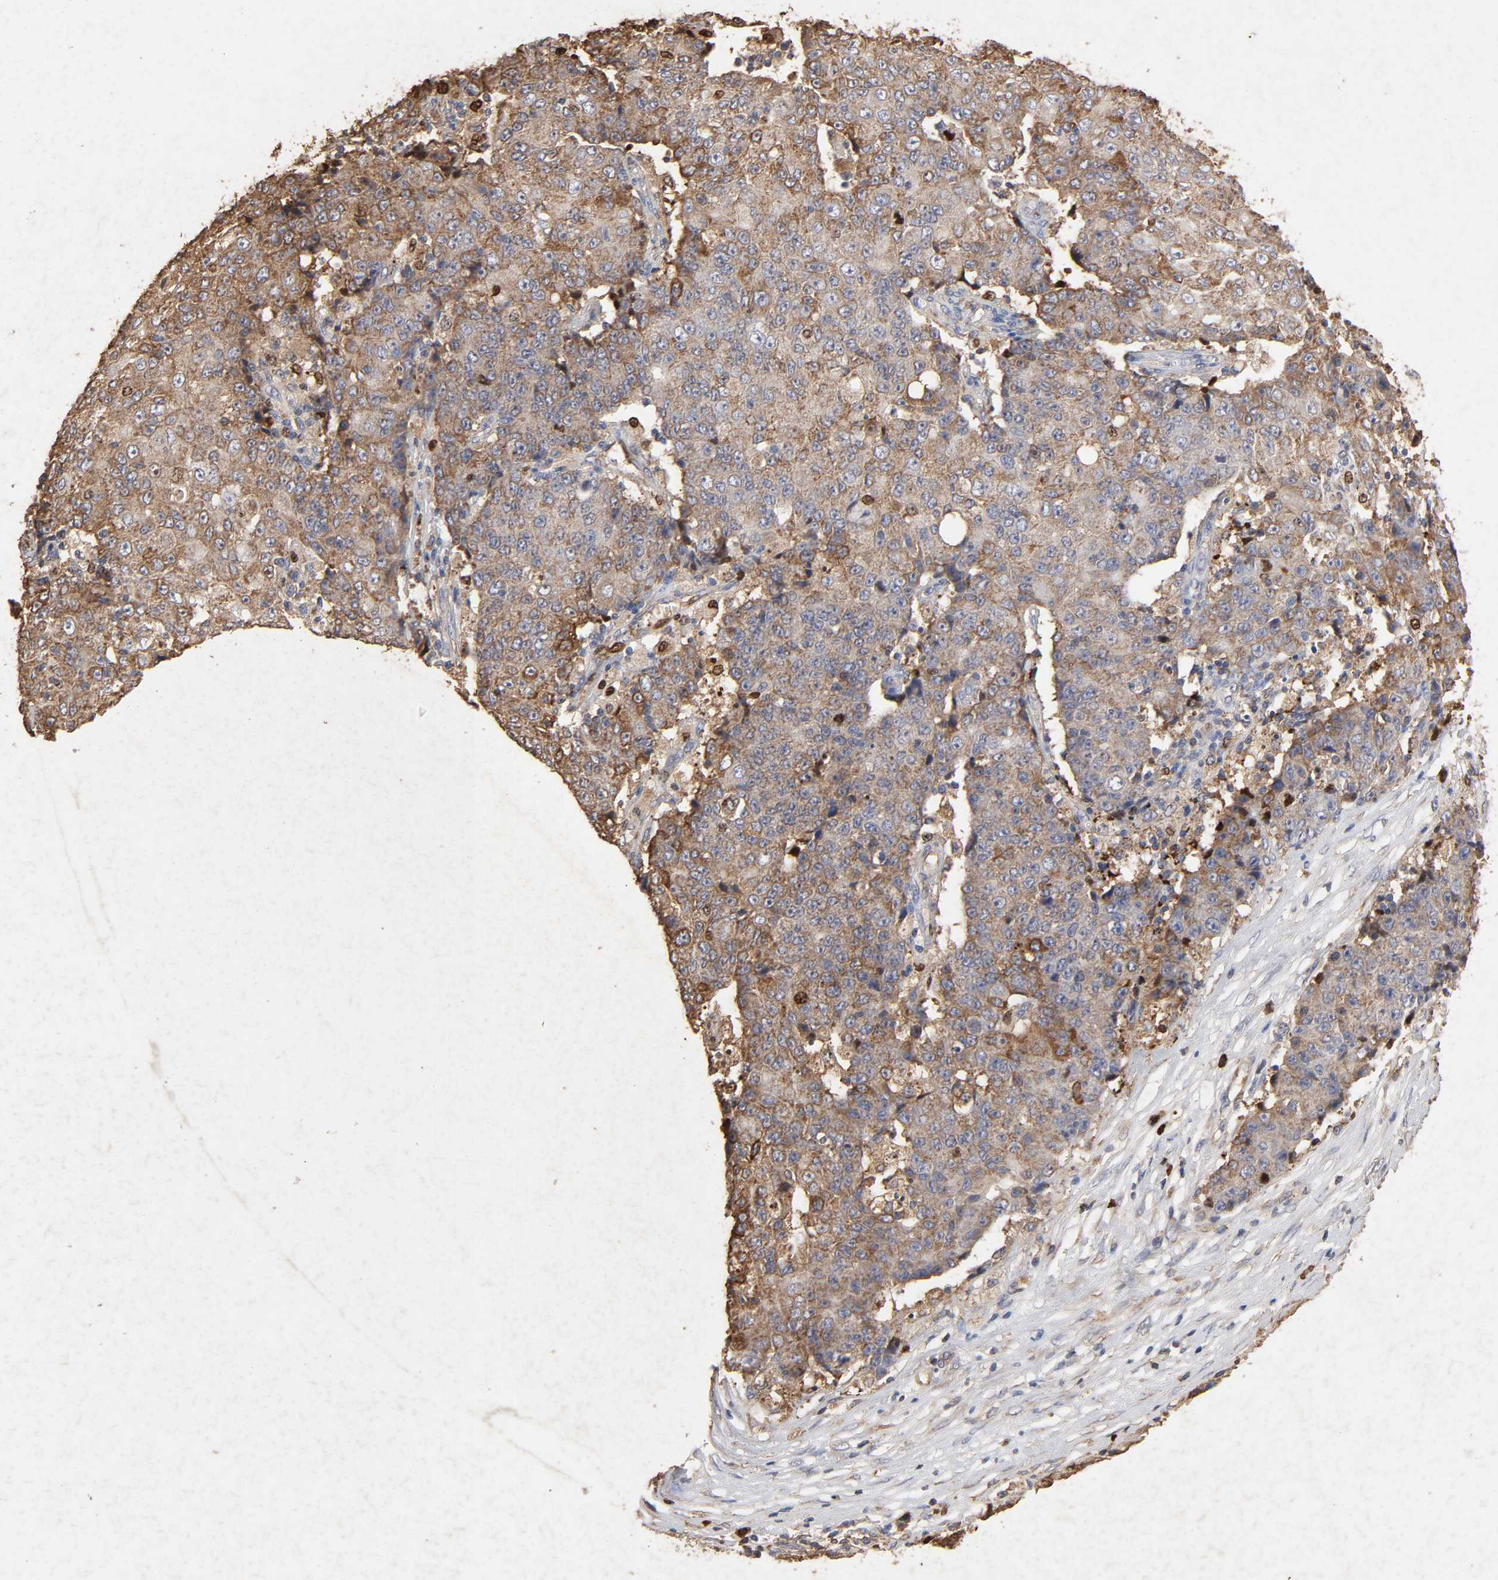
{"staining": {"intensity": "moderate", "quantity": "25%-75%", "location": "cytoplasmic/membranous"}, "tissue": "ovarian cancer", "cell_type": "Tumor cells", "image_type": "cancer", "snomed": [{"axis": "morphology", "description": "Carcinoma, endometroid"}, {"axis": "topography", "description": "Ovary"}], "caption": "There is medium levels of moderate cytoplasmic/membranous expression in tumor cells of ovarian cancer, as demonstrated by immunohistochemical staining (brown color).", "gene": "CYCS", "patient": {"sex": "female", "age": 42}}